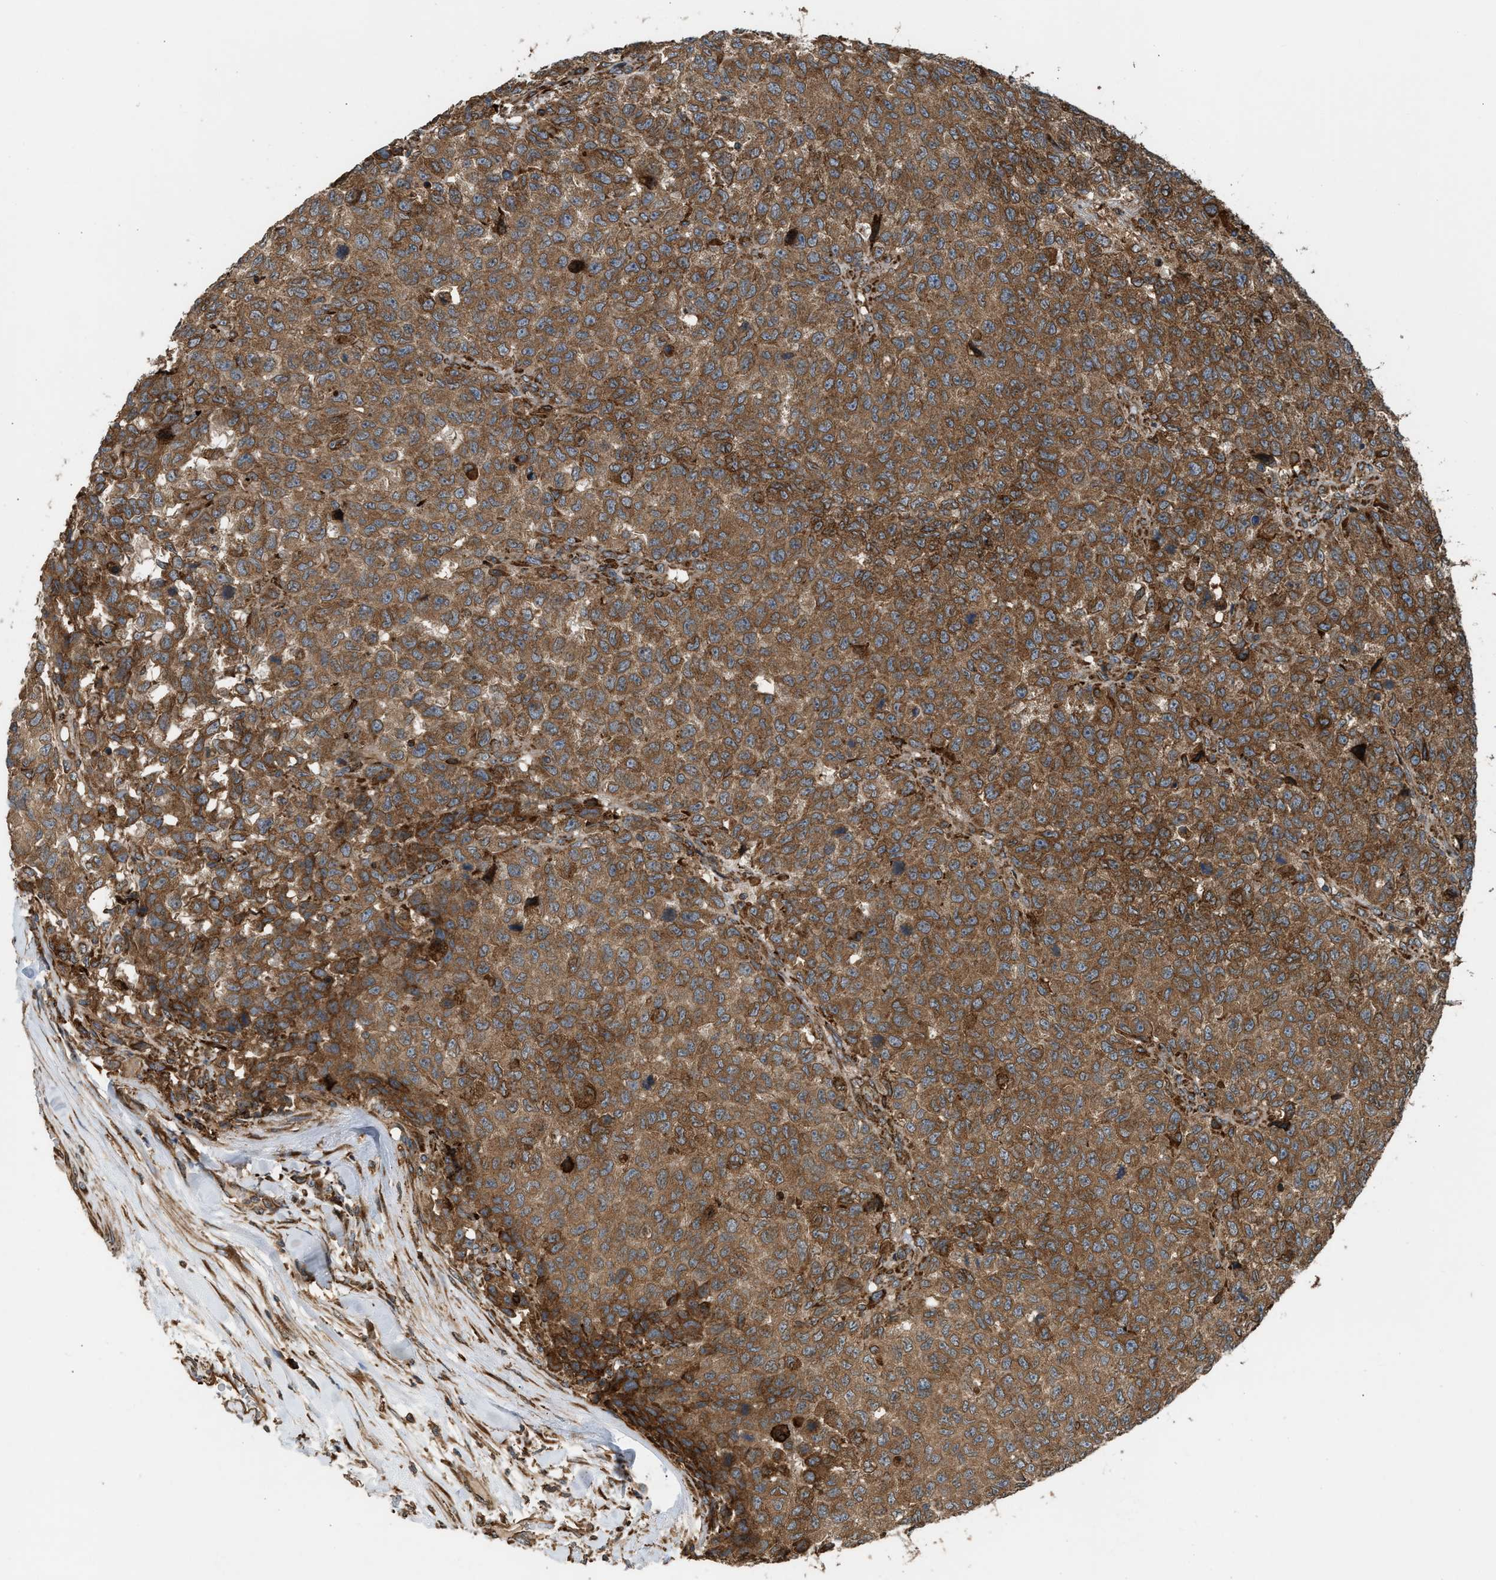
{"staining": {"intensity": "moderate", "quantity": ">75%", "location": "cytoplasmic/membranous"}, "tissue": "testis cancer", "cell_type": "Tumor cells", "image_type": "cancer", "snomed": [{"axis": "morphology", "description": "Seminoma, NOS"}, {"axis": "topography", "description": "Testis"}], "caption": "Tumor cells display medium levels of moderate cytoplasmic/membranous expression in about >75% of cells in testis cancer.", "gene": "BAIAP2L1", "patient": {"sex": "male", "age": 59}}